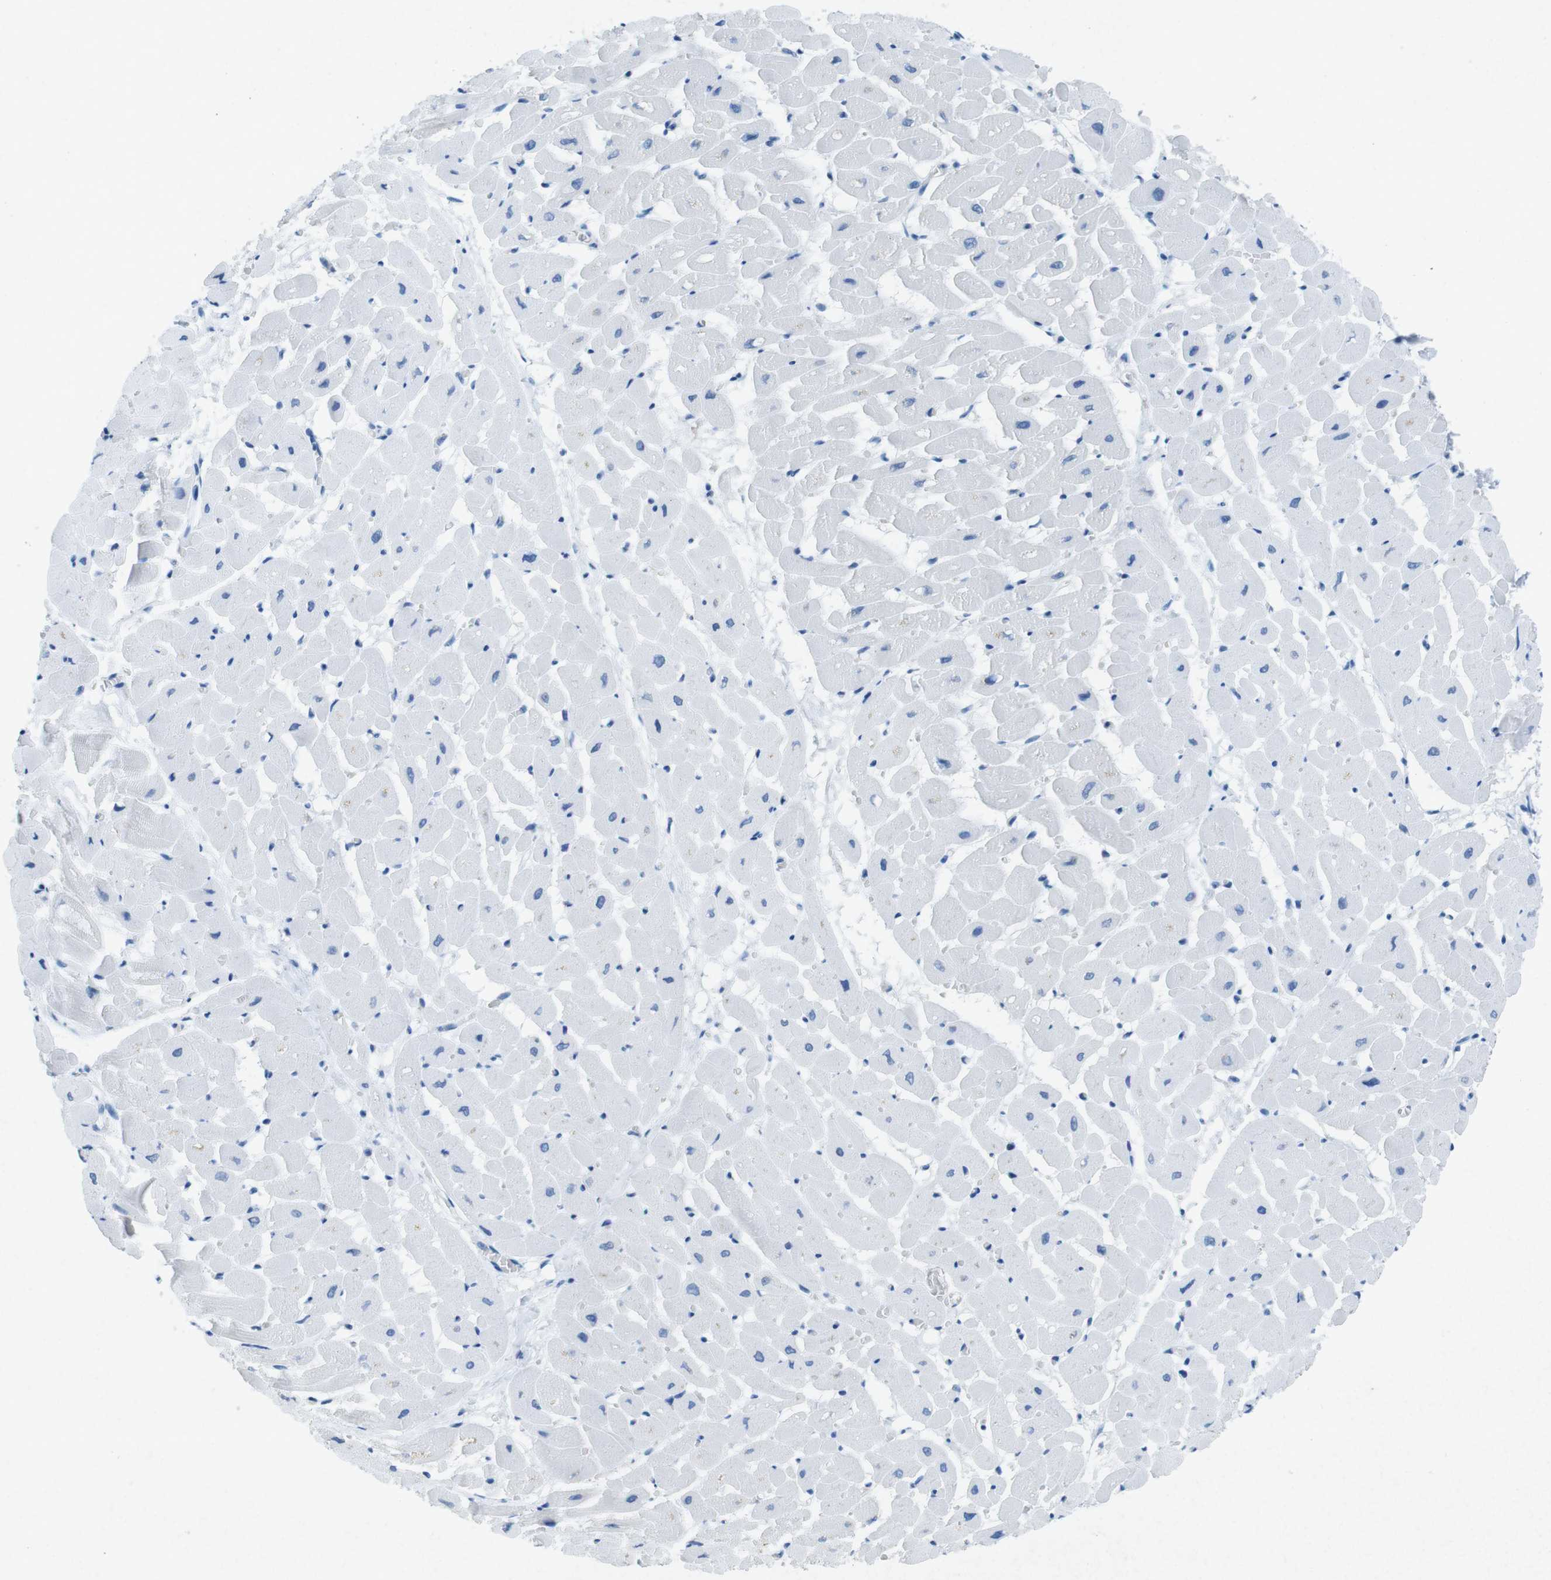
{"staining": {"intensity": "negative", "quantity": "none", "location": "none"}, "tissue": "heart muscle", "cell_type": "Cardiomyocytes", "image_type": "normal", "snomed": [{"axis": "morphology", "description": "Normal tissue, NOS"}, {"axis": "topography", "description": "Heart"}], "caption": "High power microscopy photomicrograph of an immunohistochemistry (IHC) image of benign heart muscle, revealing no significant expression in cardiomyocytes.", "gene": "CTAG1B", "patient": {"sex": "male", "age": 45}}